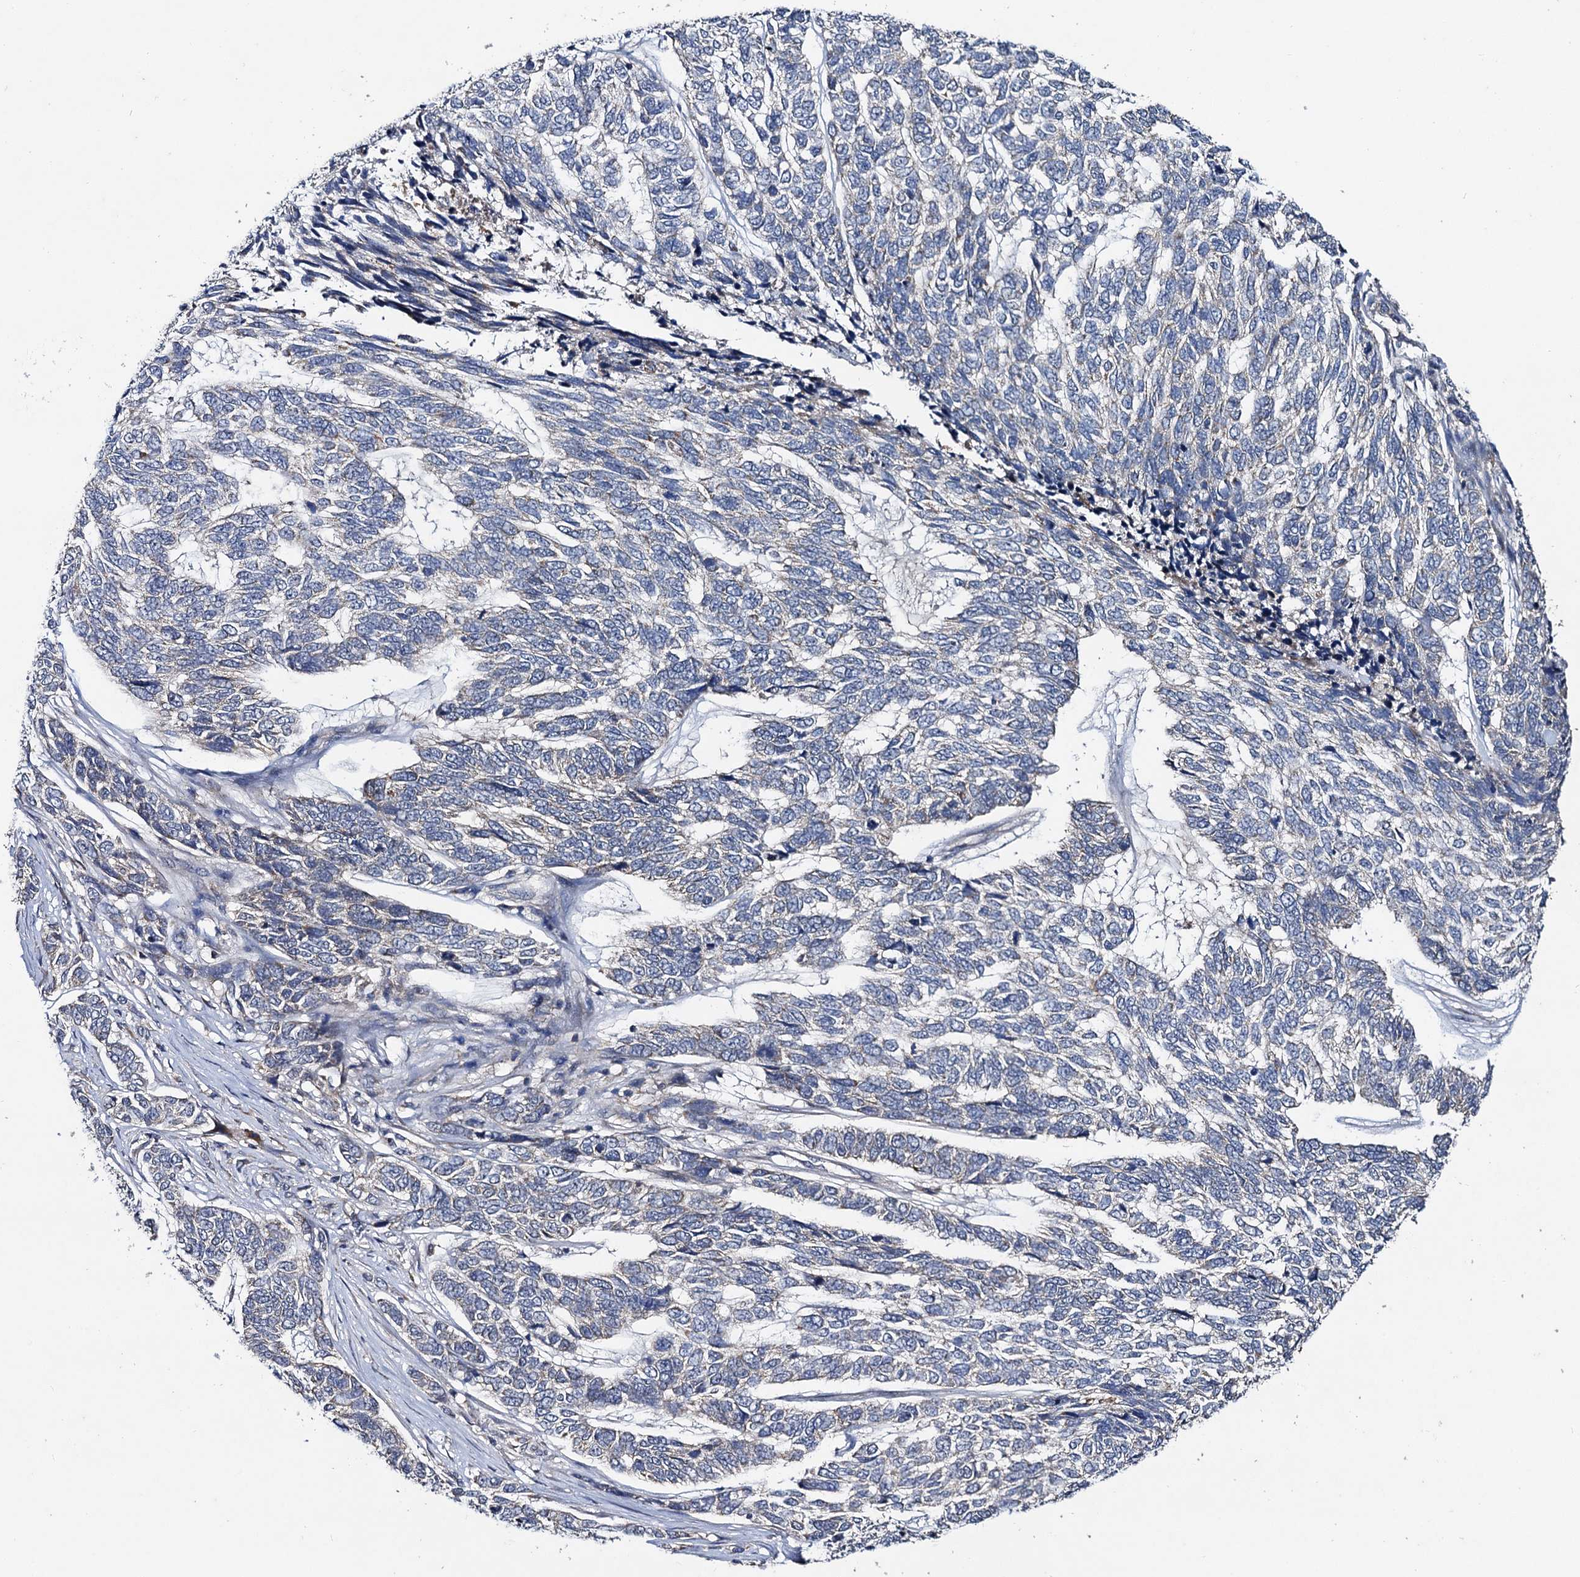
{"staining": {"intensity": "negative", "quantity": "none", "location": "none"}, "tissue": "skin cancer", "cell_type": "Tumor cells", "image_type": "cancer", "snomed": [{"axis": "morphology", "description": "Basal cell carcinoma"}, {"axis": "topography", "description": "Skin"}], "caption": "Skin basal cell carcinoma was stained to show a protein in brown. There is no significant expression in tumor cells.", "gene": "VPS37D", "patient": {"sex": "female", "age": 65}}